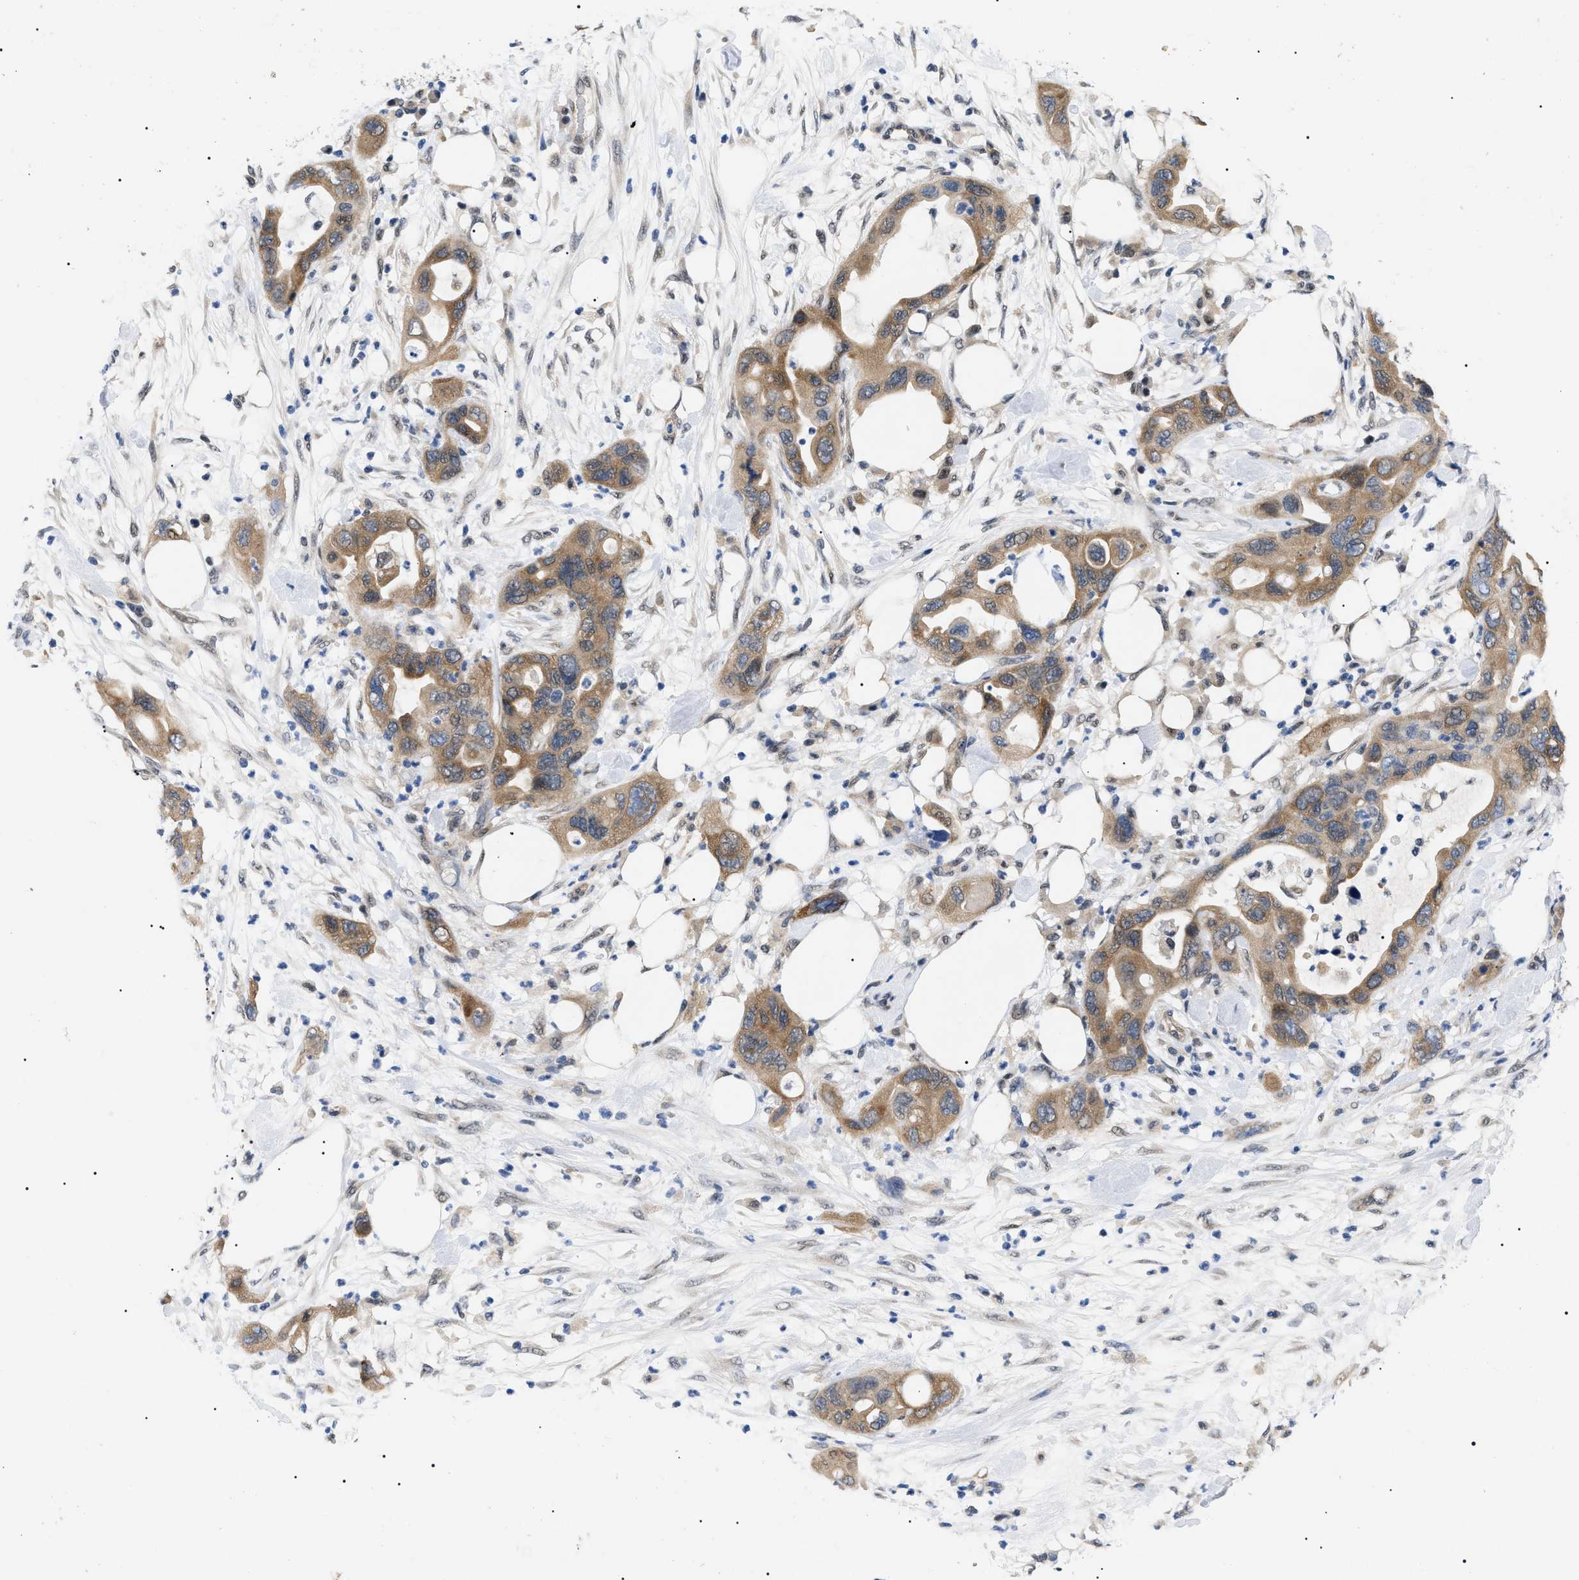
{"staining": {"intensity": "moderate", "quantity": ">75%", "location": "cytoplasmic/membranous"}, "tissue": "pancreatic cancer", "cell_type": "Tumor cells", "image_type": "cancer", "snomed": [{"axis": "morphology", "description": "Adenocarcinoma, NOS"}, {"axis": "topography", "description": "Pancreas"}], "caption": "IHC staining of adenocarcinoma (pancreatic), which demonstrates medium levels of moderate cytoplasmic/membranous staining in approximately >75% of tumor cells indicating moderate cytoplasmic/membranous protein expression. The staining was performed using DAB (brown) for protein detection and nuclei were counterstained in hematoxylin (blue).", "gene": "GARRE1", "patient": {"sex": "female", "age": 71}}